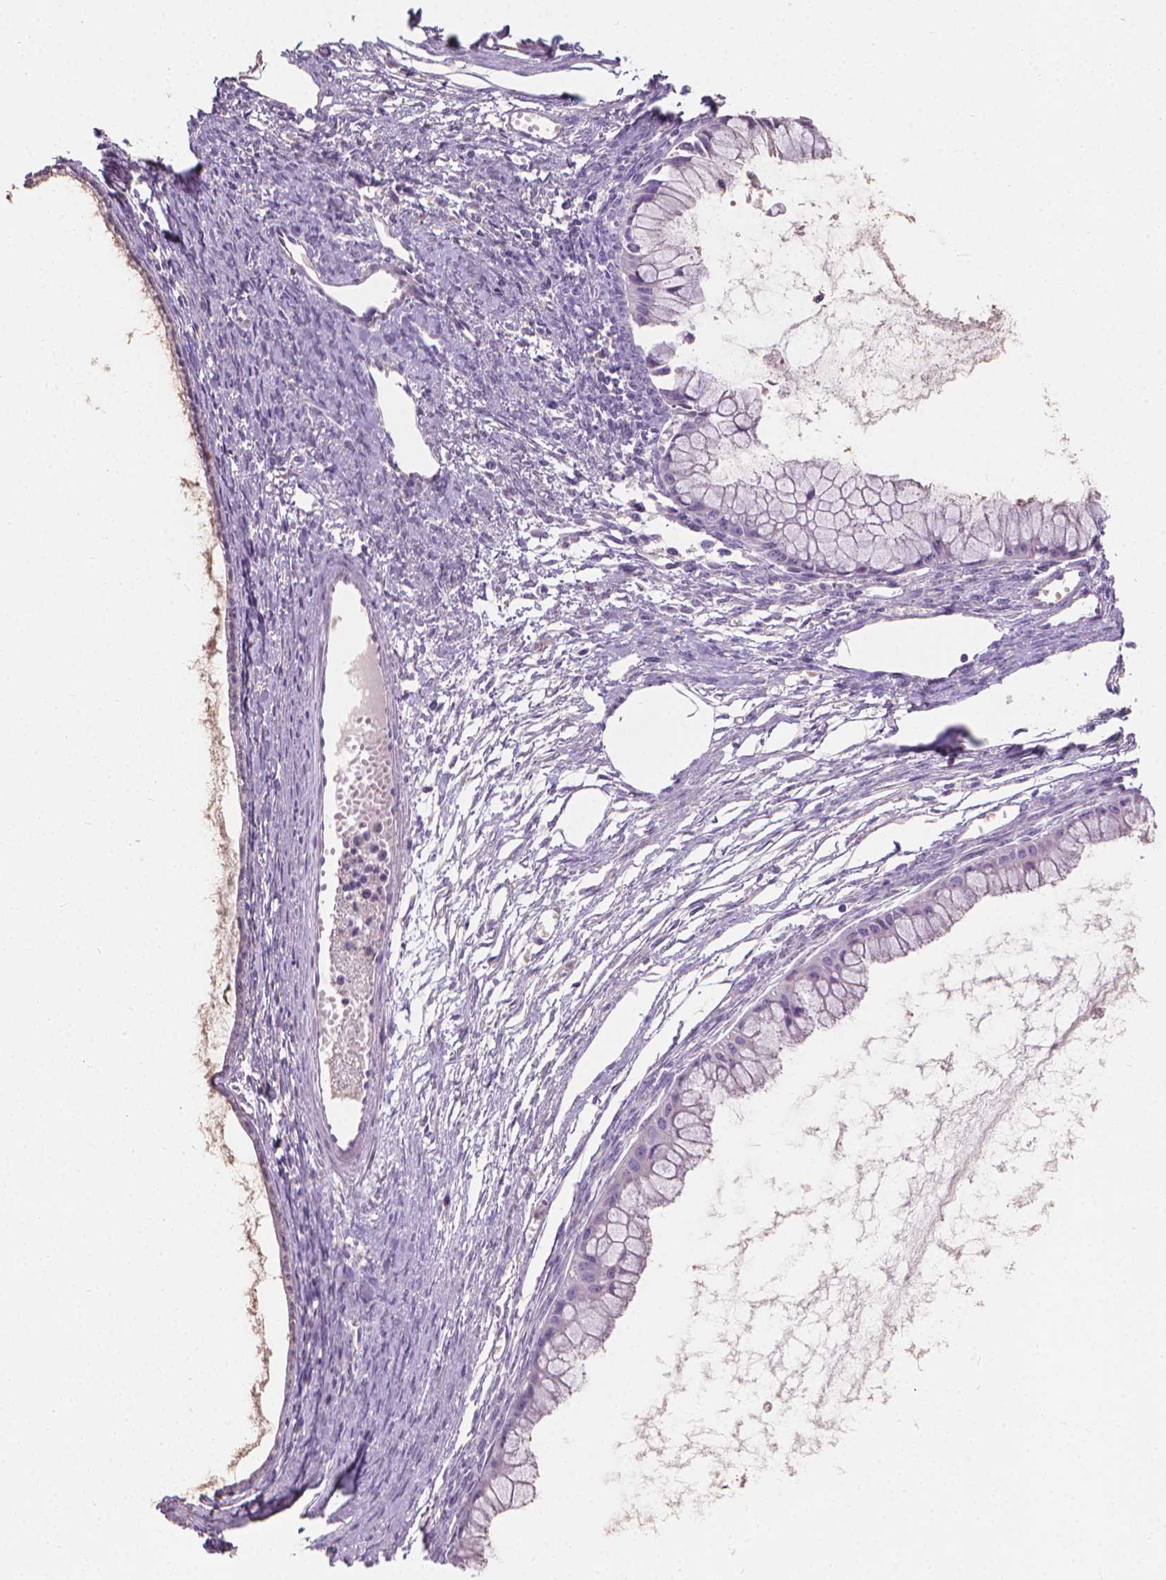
{"staining": {"intensity": "negative", "quantity": "none", "location": "none"}, "tissue": "ovarian cancer", "cell_type": "Tumor cells", "image_type": "cancer", "snomed": [{"axis": "morphology", "description": "Cystadenocarcinoma, mucinous, NOS"}, {"axis": "topography", "description": "Ovary"}], "caption": "Human ovarian mucinous cystadenocarcinoma stained for a protein using immunohistochemistry (IHC) displays no positivity in tumor cells.", "gene": "CABCOCO1", "patient": {"sex": "female", "age": 41}}